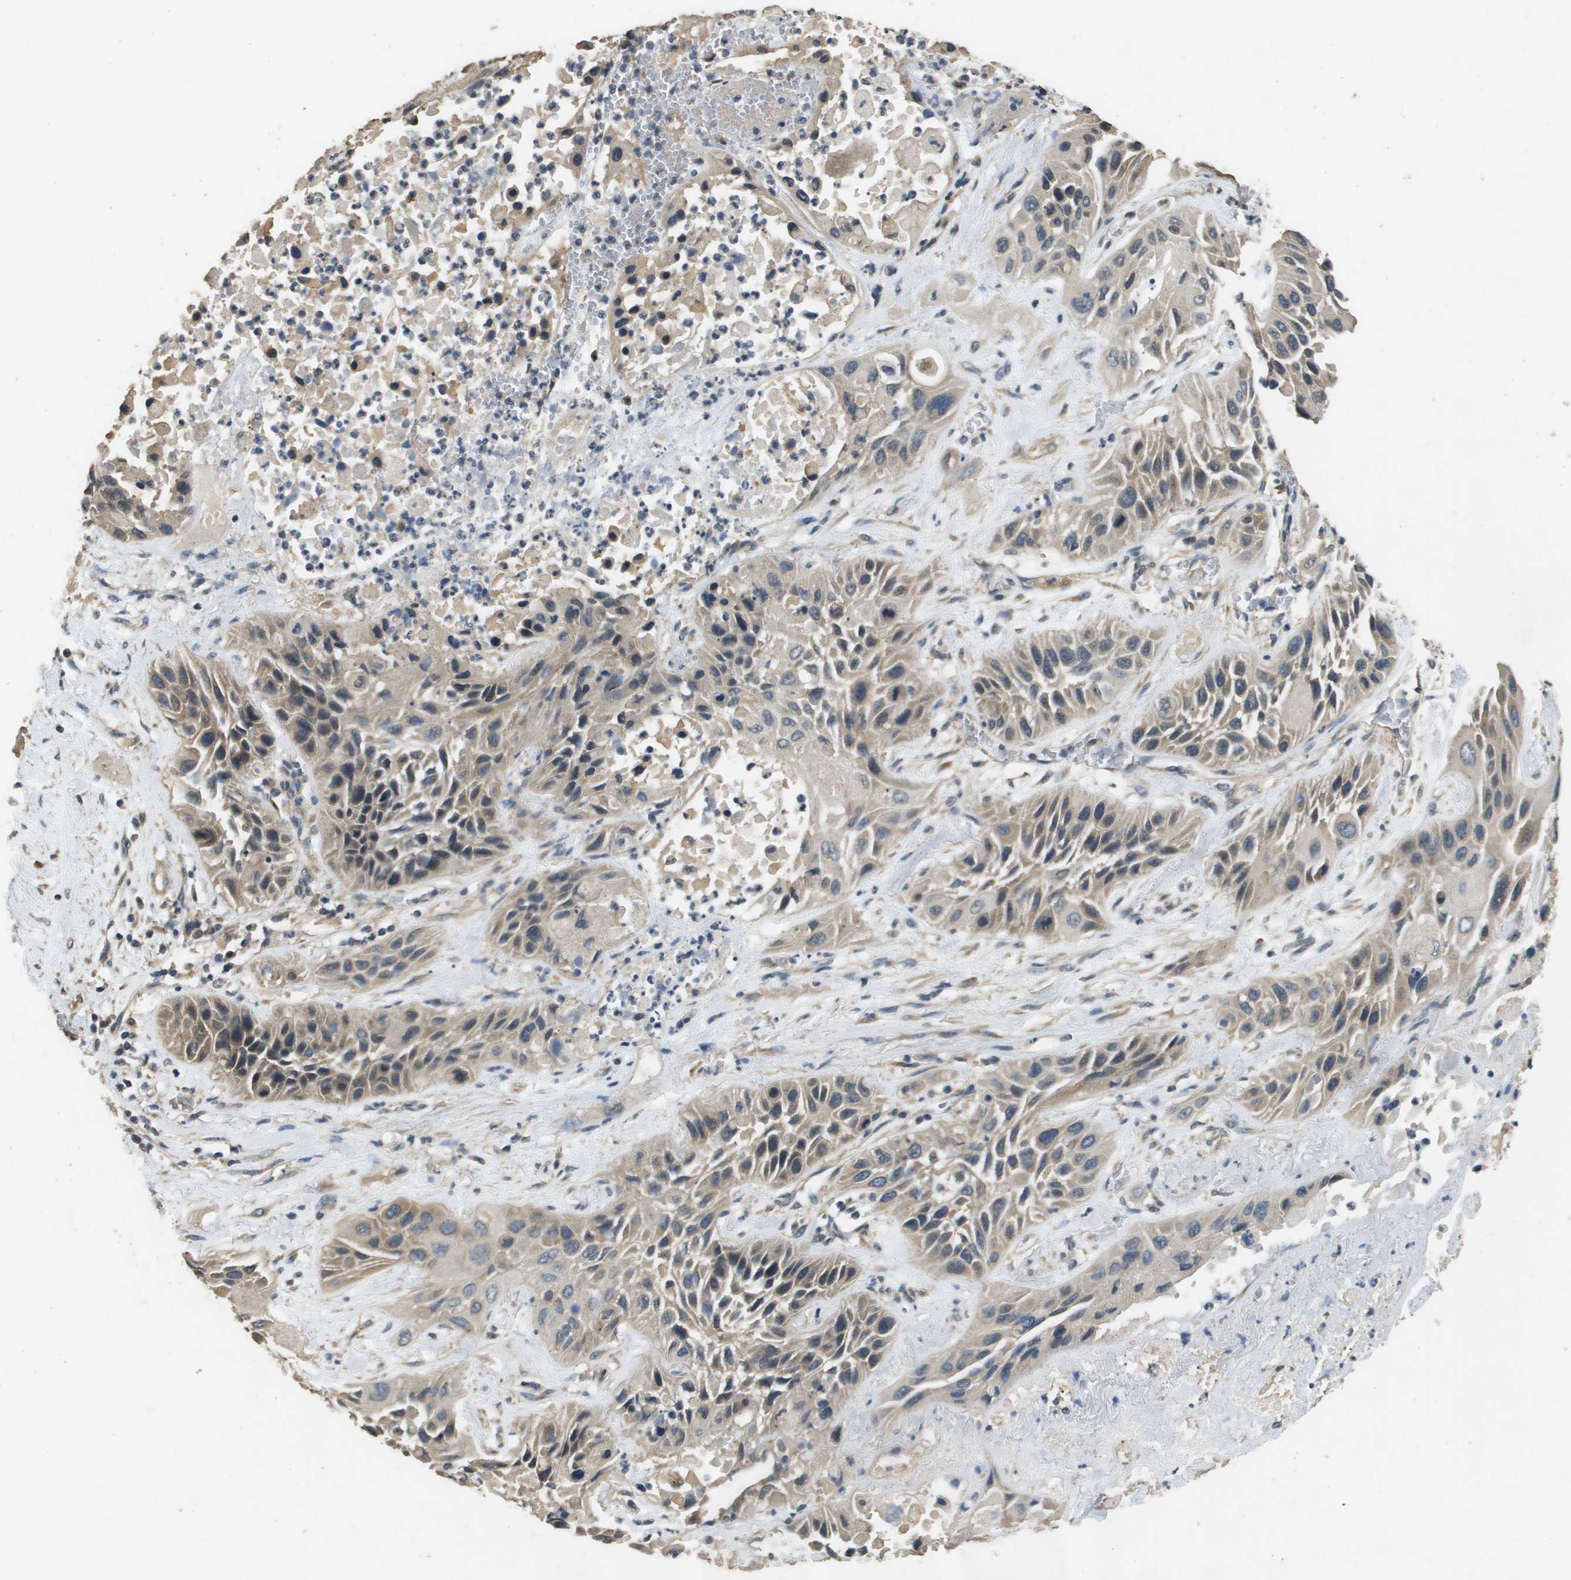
{"staining": {"intensity": "weak", "quantity": ">75%", "location": "cytoplasmic/membranous"}, "tissue": "lung cancer", "cell_type": "Tumor cells", "image_type": "cancer", "snomed": [{"axis": "morphology", "description": "Squamous cell carcinoma, NOS"}, {"axis": "topography", "description": "Lung"}], "caption": "Brown immunohistochemical staining in human lung squamous cell carcinoma shows weak cytoplasmic/membranous positivity in approximately >75% of tumor cells. (Brightfield microscopy of DAB IHC at high magnification).", "gene": "RAB6B", "patient": {"sex": "female", "age": 76}}